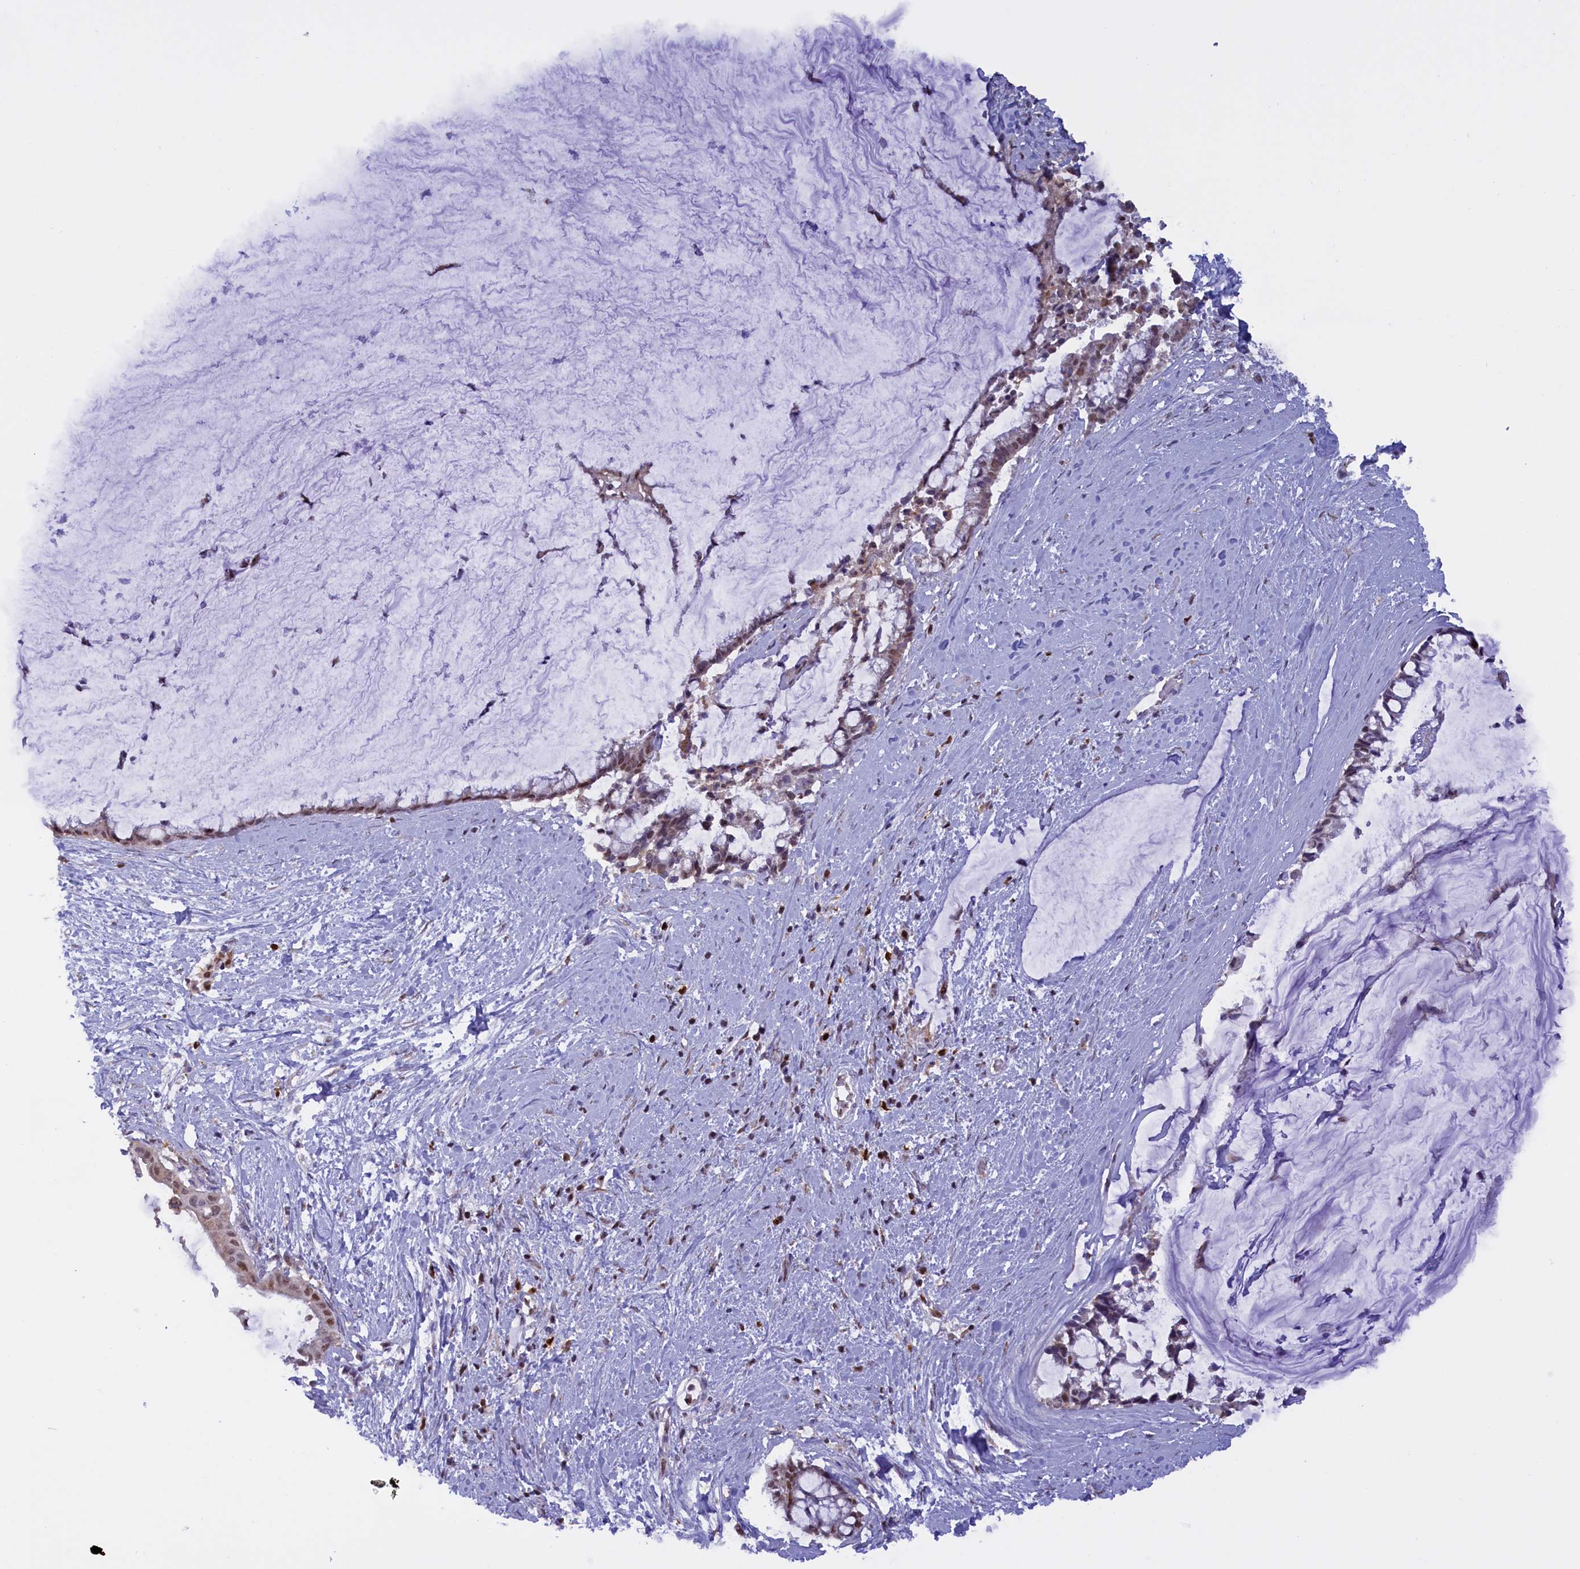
{"staining": {"intensity": "moderate", "quantity": "25%-75%", "location": "nuclear"}, "tissue": "pancreatic cancer", "cell_type": "Tumor cells", "image_type": "cancer", "snomed": [{"axis": "morphology", "description": "Adenocarcinoma, NOS"}, {"axis": "topography", "description": "Pancreas"}], "caption": "DAB (3,3'-diaminobenzidine) immunohistochemical staining of human pancreatic adenocarcinoma reveals moderate nuclear protein positivity in approximately 25%-75% of tumor cells.", "gene": "IZUMO2", "patient": {"sex": "male", "age": 41}}